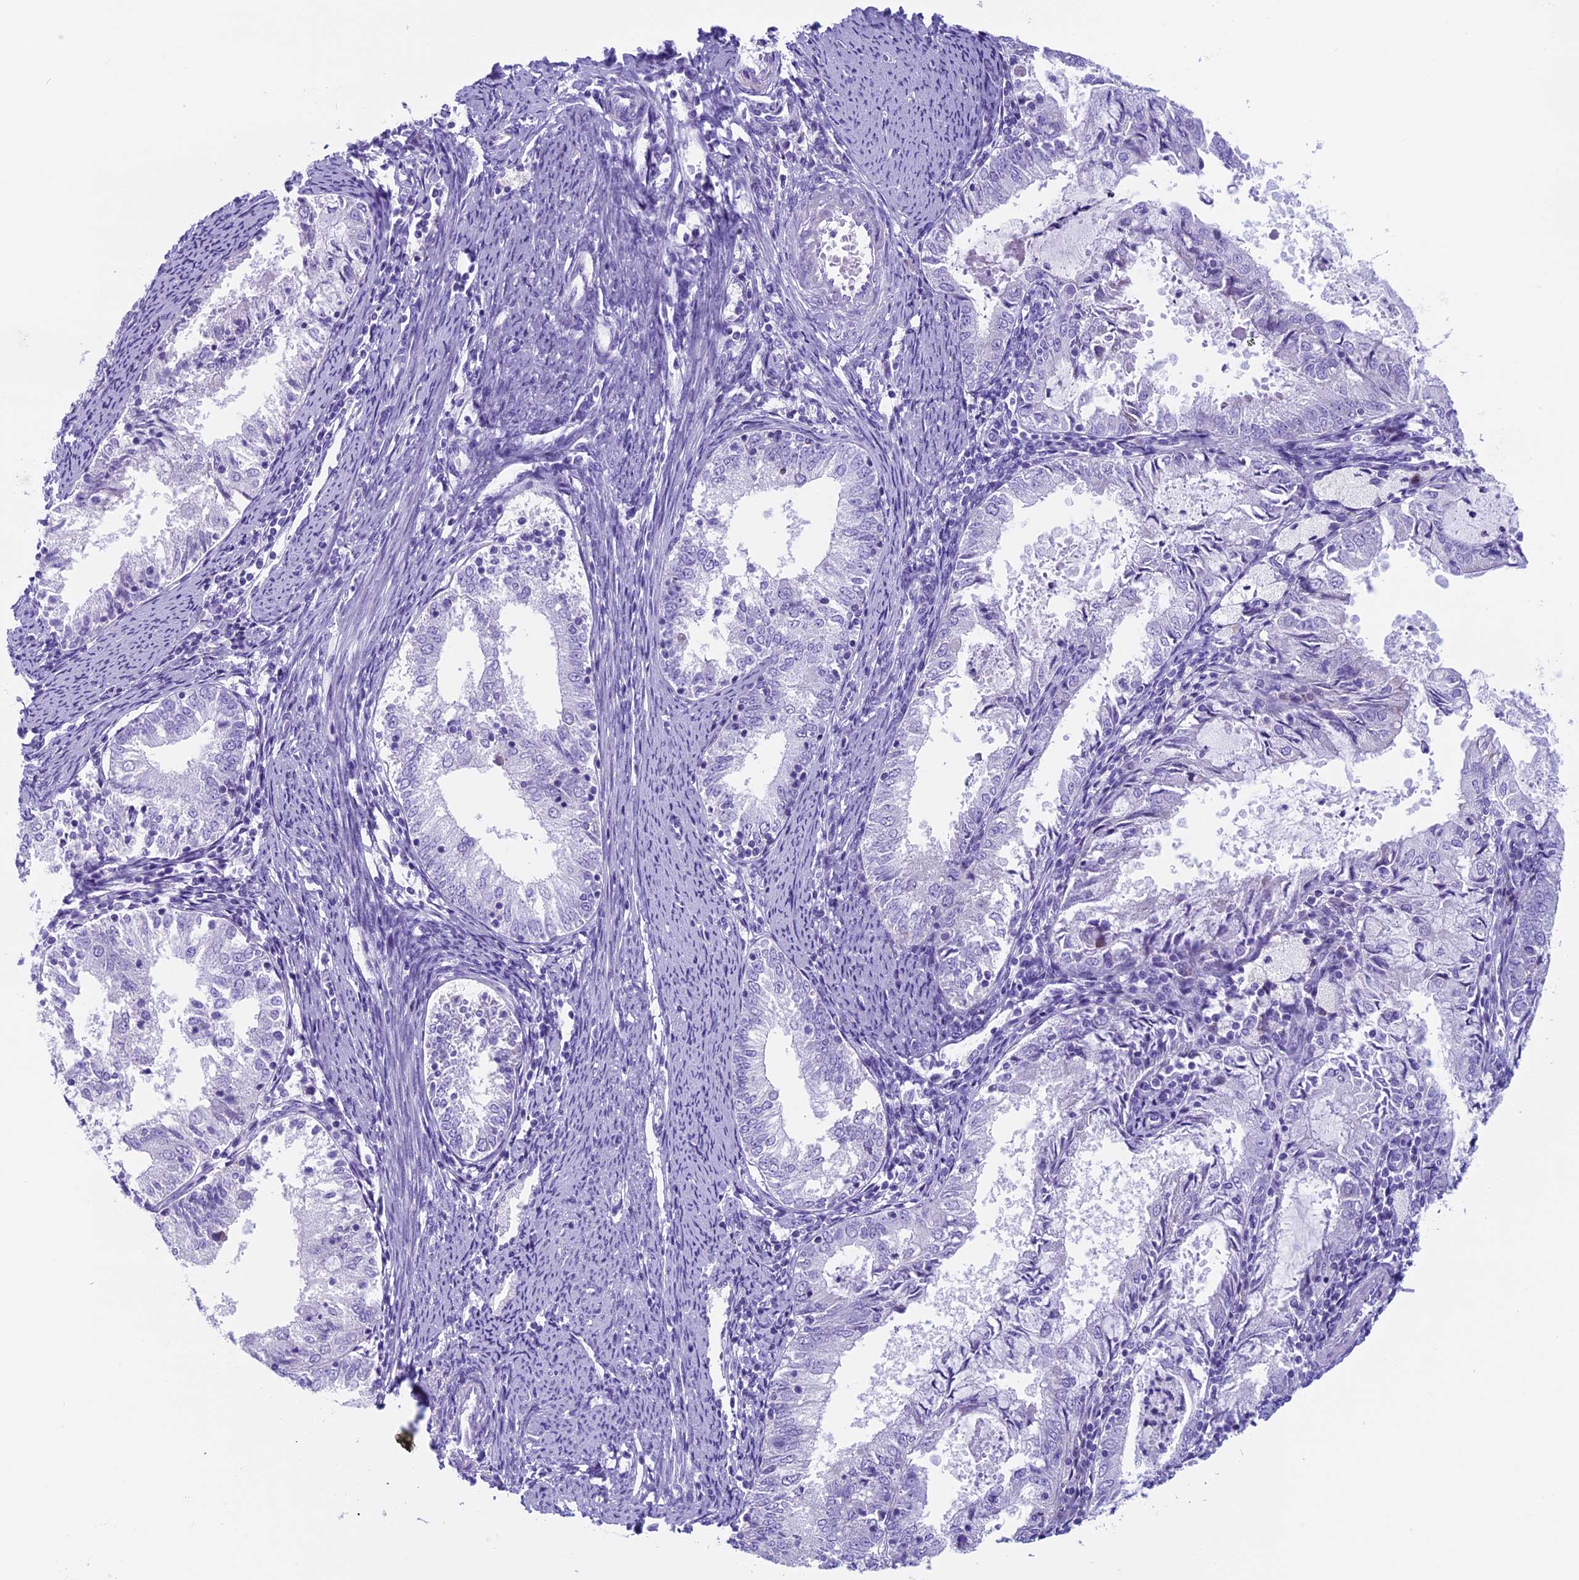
{"staining": {"intensity": "negative", "quantity": "none", "location": "none"}, "tissue": "endometrial cancer", "cell_type": "Tumor cells", "image_type": "cancer", "snomed": [{"axis": "morphology", "description": "Adenocarcinoma, NOS"}, {"axis": "topography", "description": "Endometrium"}], "caption": "This is an immunohistochemistry photomicrograph of human endometrial adenocarcinoma. There is no expression in tumor cells.", "gene": "ZNF563", "patient": {"sex": "female", "age": 57}}